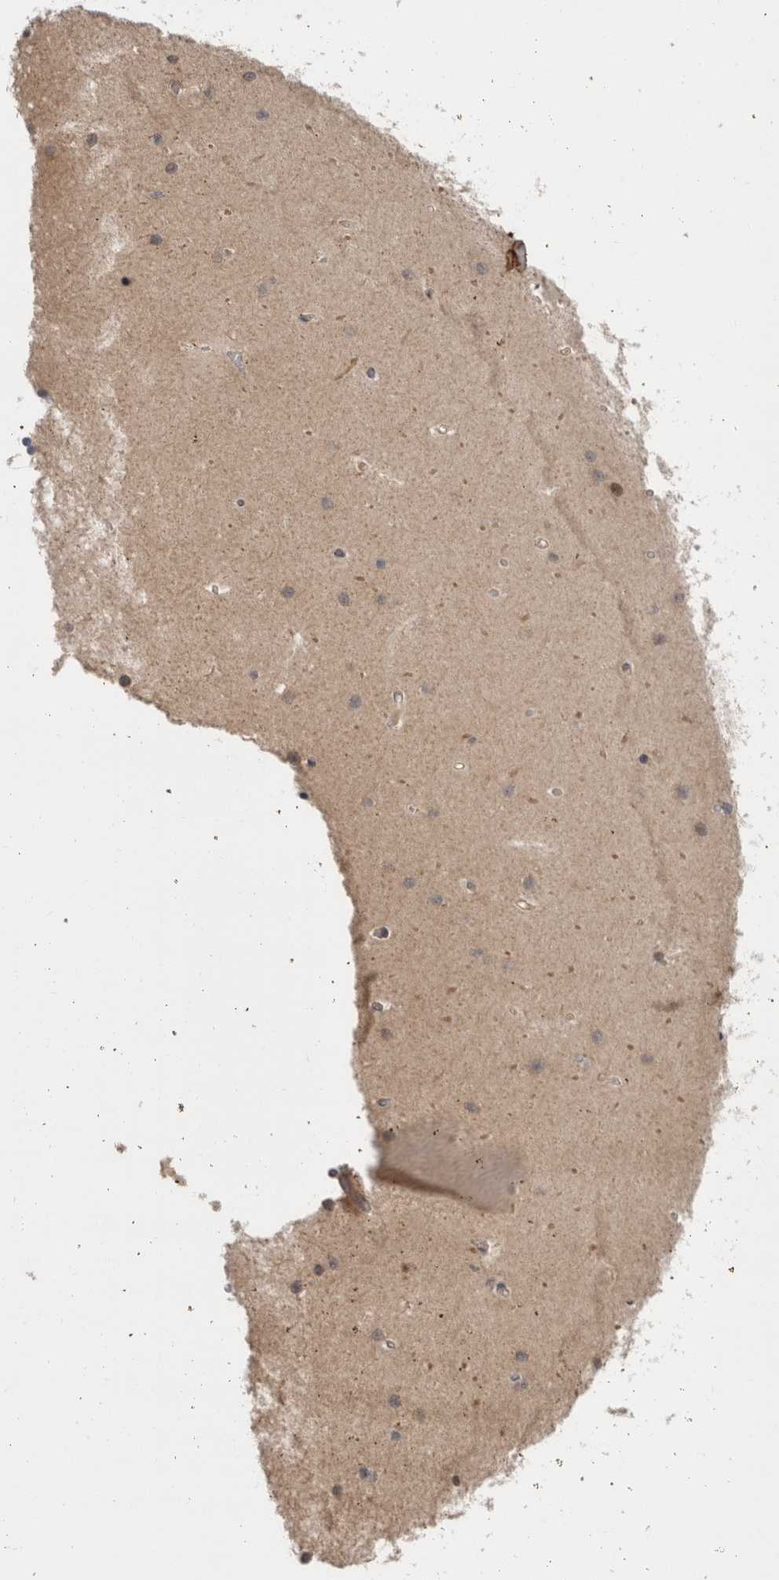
{"staining": {"intensity": "weak", "quantity": "25%-75%", "location": "cytoplasmic/membranous"}, "tissue": "cerebellum", "cell_type": "Cells in granular layer", "image_type": "normal", "snomed": [{"axis": "morphology", "description": "Normal tissue, NOS"}, {"axis": "topography", "description": "Cerebellum"}], "caption": "Cerebellum stained with immunohistochemistry demonstrates weak cytoplasmic/membranous staining in approximately 25%-75% of cells in granular layer. (IHC, brightfield microscopy, high magnification).", "gene": "KLK5", "patient": {"sex": "male", "age": 37}}